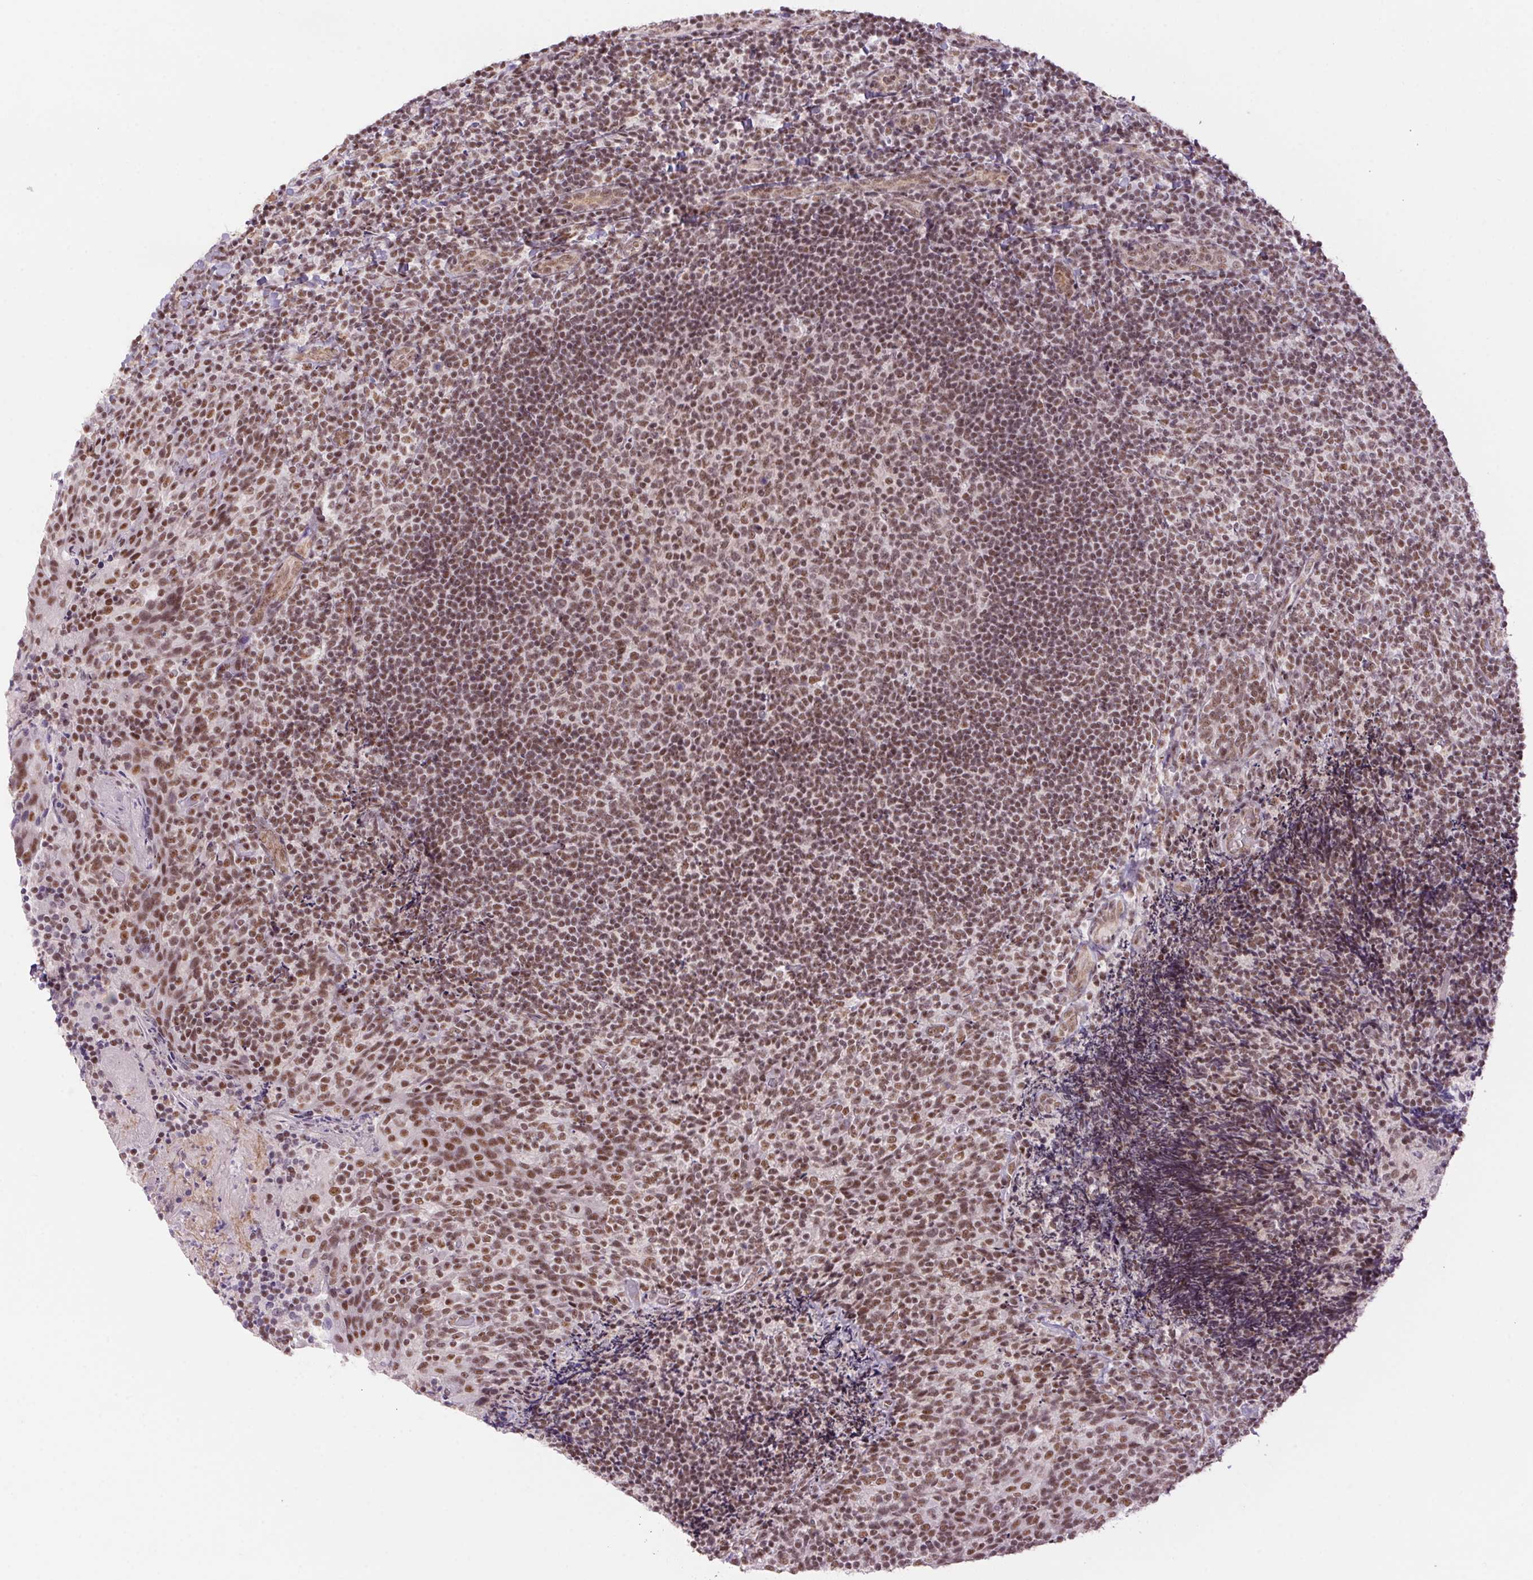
{"staining": {"intensity": "moderate", "quantity": ">75%", "location": "nuclear"}, "tissue": "tonsil", "cell_type": "Germinal center cells", "image_type": "normal", "snomed": [{"axis": "morphology", "description": "Normal tissue, NOS"}, {"axis": "topography", "description": "Tonsil"}], "caption": "Brown immunohistochemical staining in benign human tonsil shows moderate nuclear positivity in about >75% of germinal center cells. Immunohistochemistry stains the protein of interest in brown and the nuclei are stained blue.", "gene": "DDX17", "patient": {"sex": "female", "age": 10}}